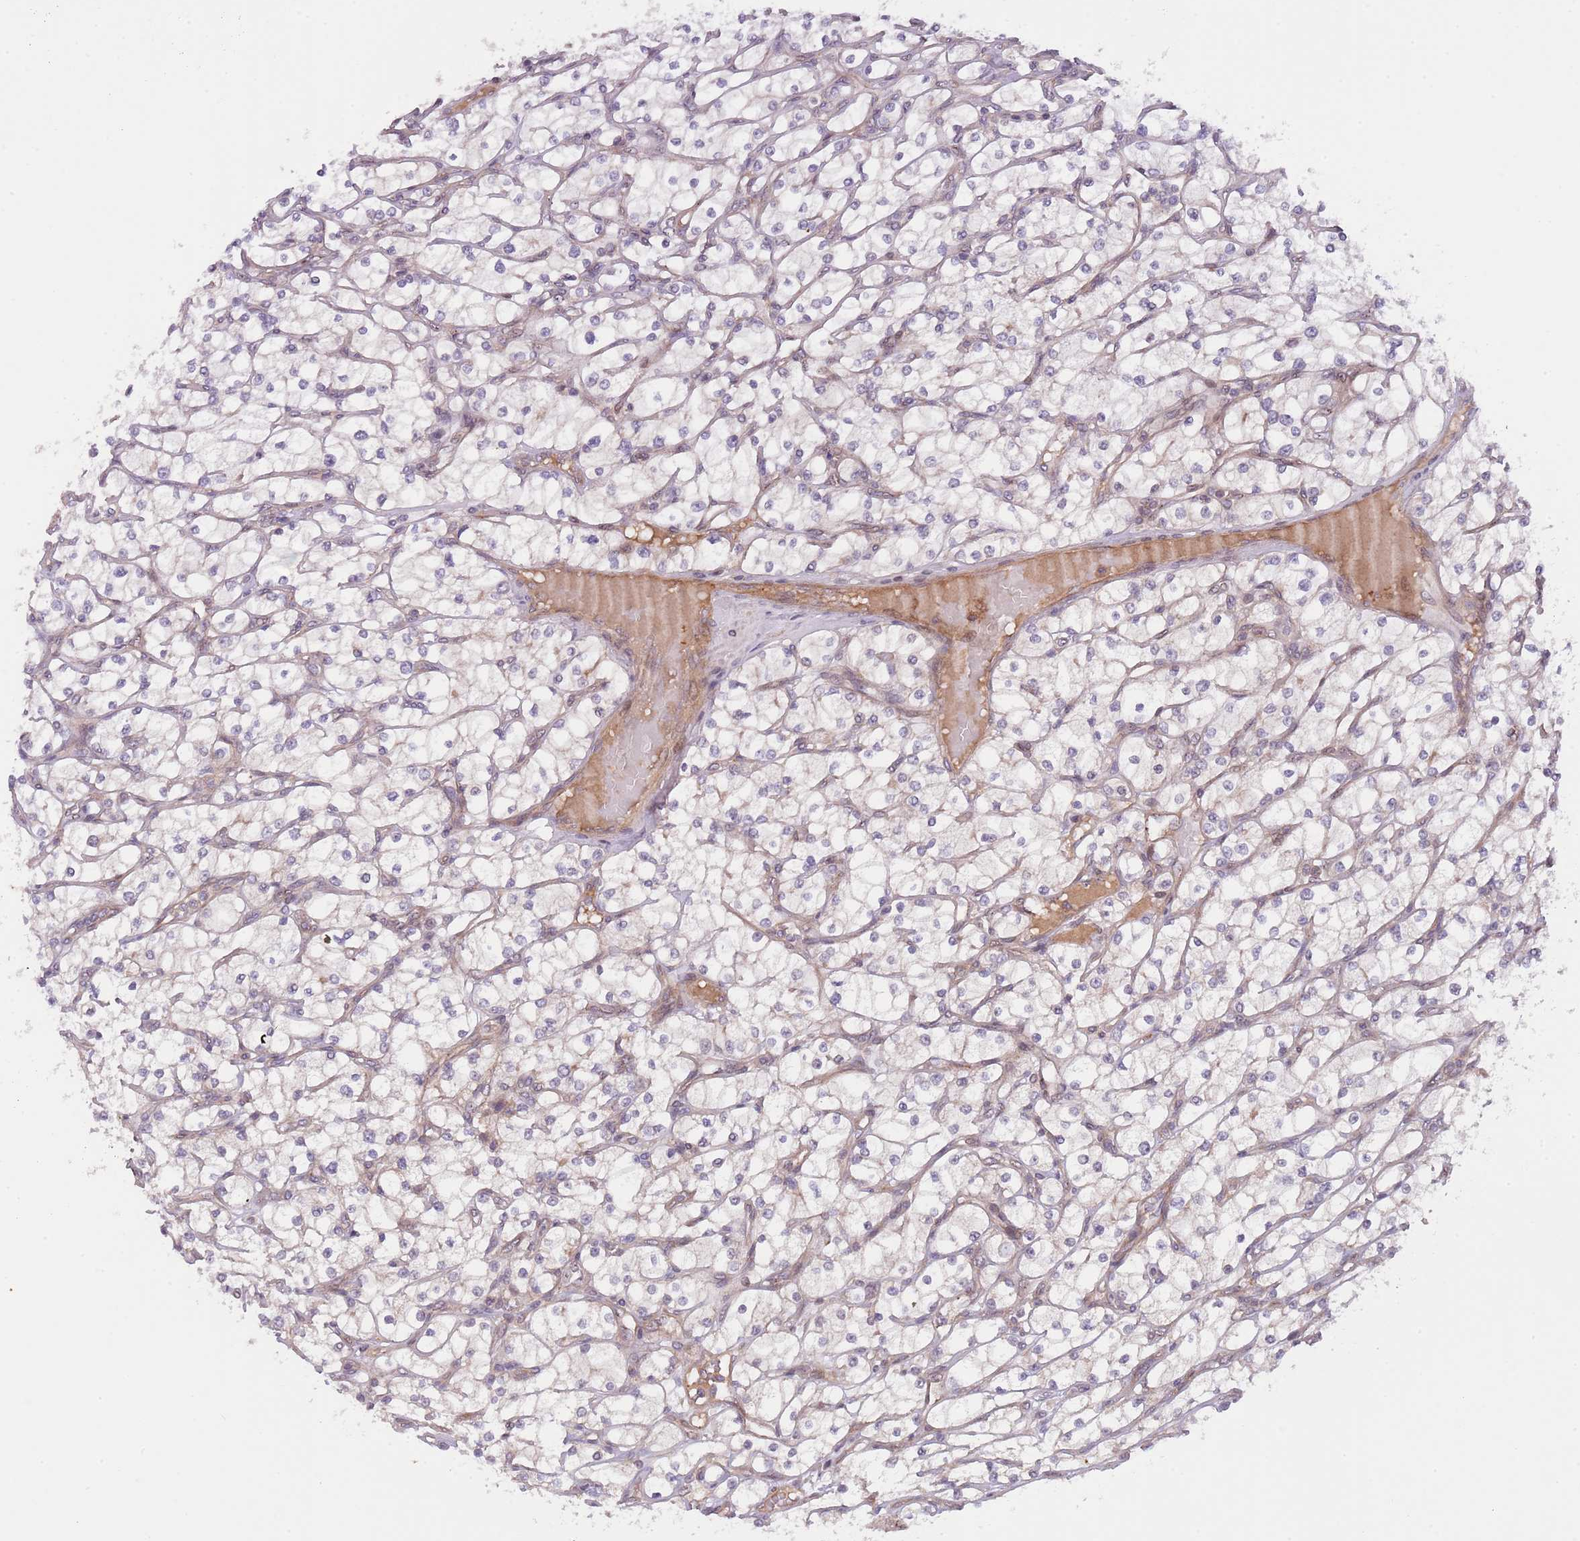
{"staining": {"intensity": "negative", "quantity": "none", "location": "none"}, "tissue": "renal cancer", "cell_type": "Tumor cells", "image_type": "cancer", "snomed": [{"axis": "morphology", "description": "Adenocarcinoma, NOS"}, {"axis": "topography", "description": "Kidney"}], "caption": "This is an IHC photomicrograph of renal cancer. There is no positivity in tumor cells.", "gene": "PRR16", "patient": {"sex": "male", "age": 80}}